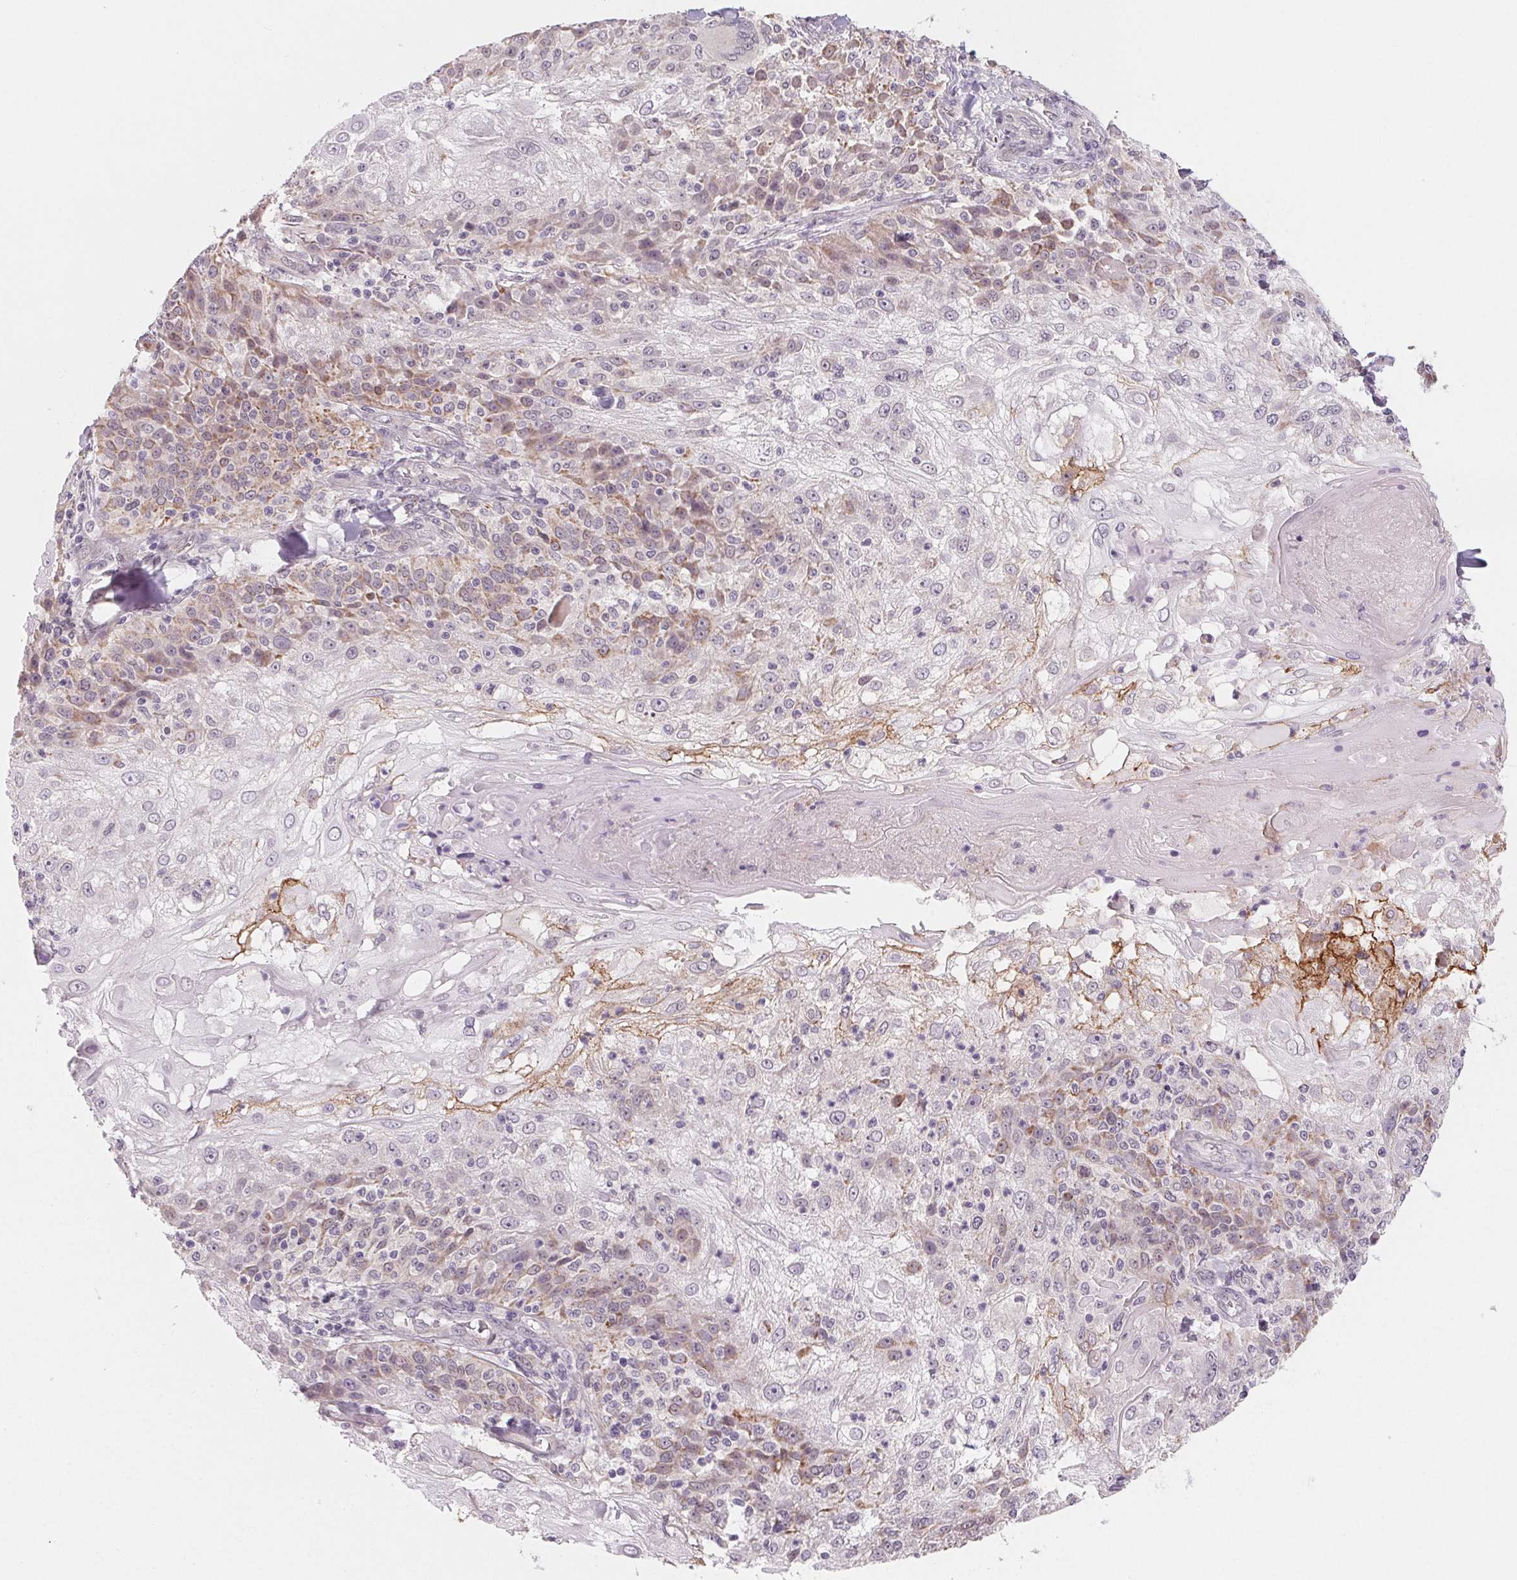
{"staining": {"intensity": "moderate", "quantity": "<25%", "location": "cytoplasmic/membranous"}, "tissue": "skin cancer", "cell_type": "Tumor cells", "image_type": "cancer", "snomed": [{"axis": "morphology", "description": "Normal tissue, NOS"}, {"axis": "morphology", "description": "Squamous cell carcinoma, NOS"}, {"axis": "topography", "description": "Skin"}], "caption": "The histopathology image demonstrates immunohistochemical staining of skin cancer (squamous cell carcinoma). There is moderate cytoplasmic/membranous staining is seen in approximately <25% of tumor cells.", "gene": "CFC1", "patient": {"sex": "female", "age": 83}}